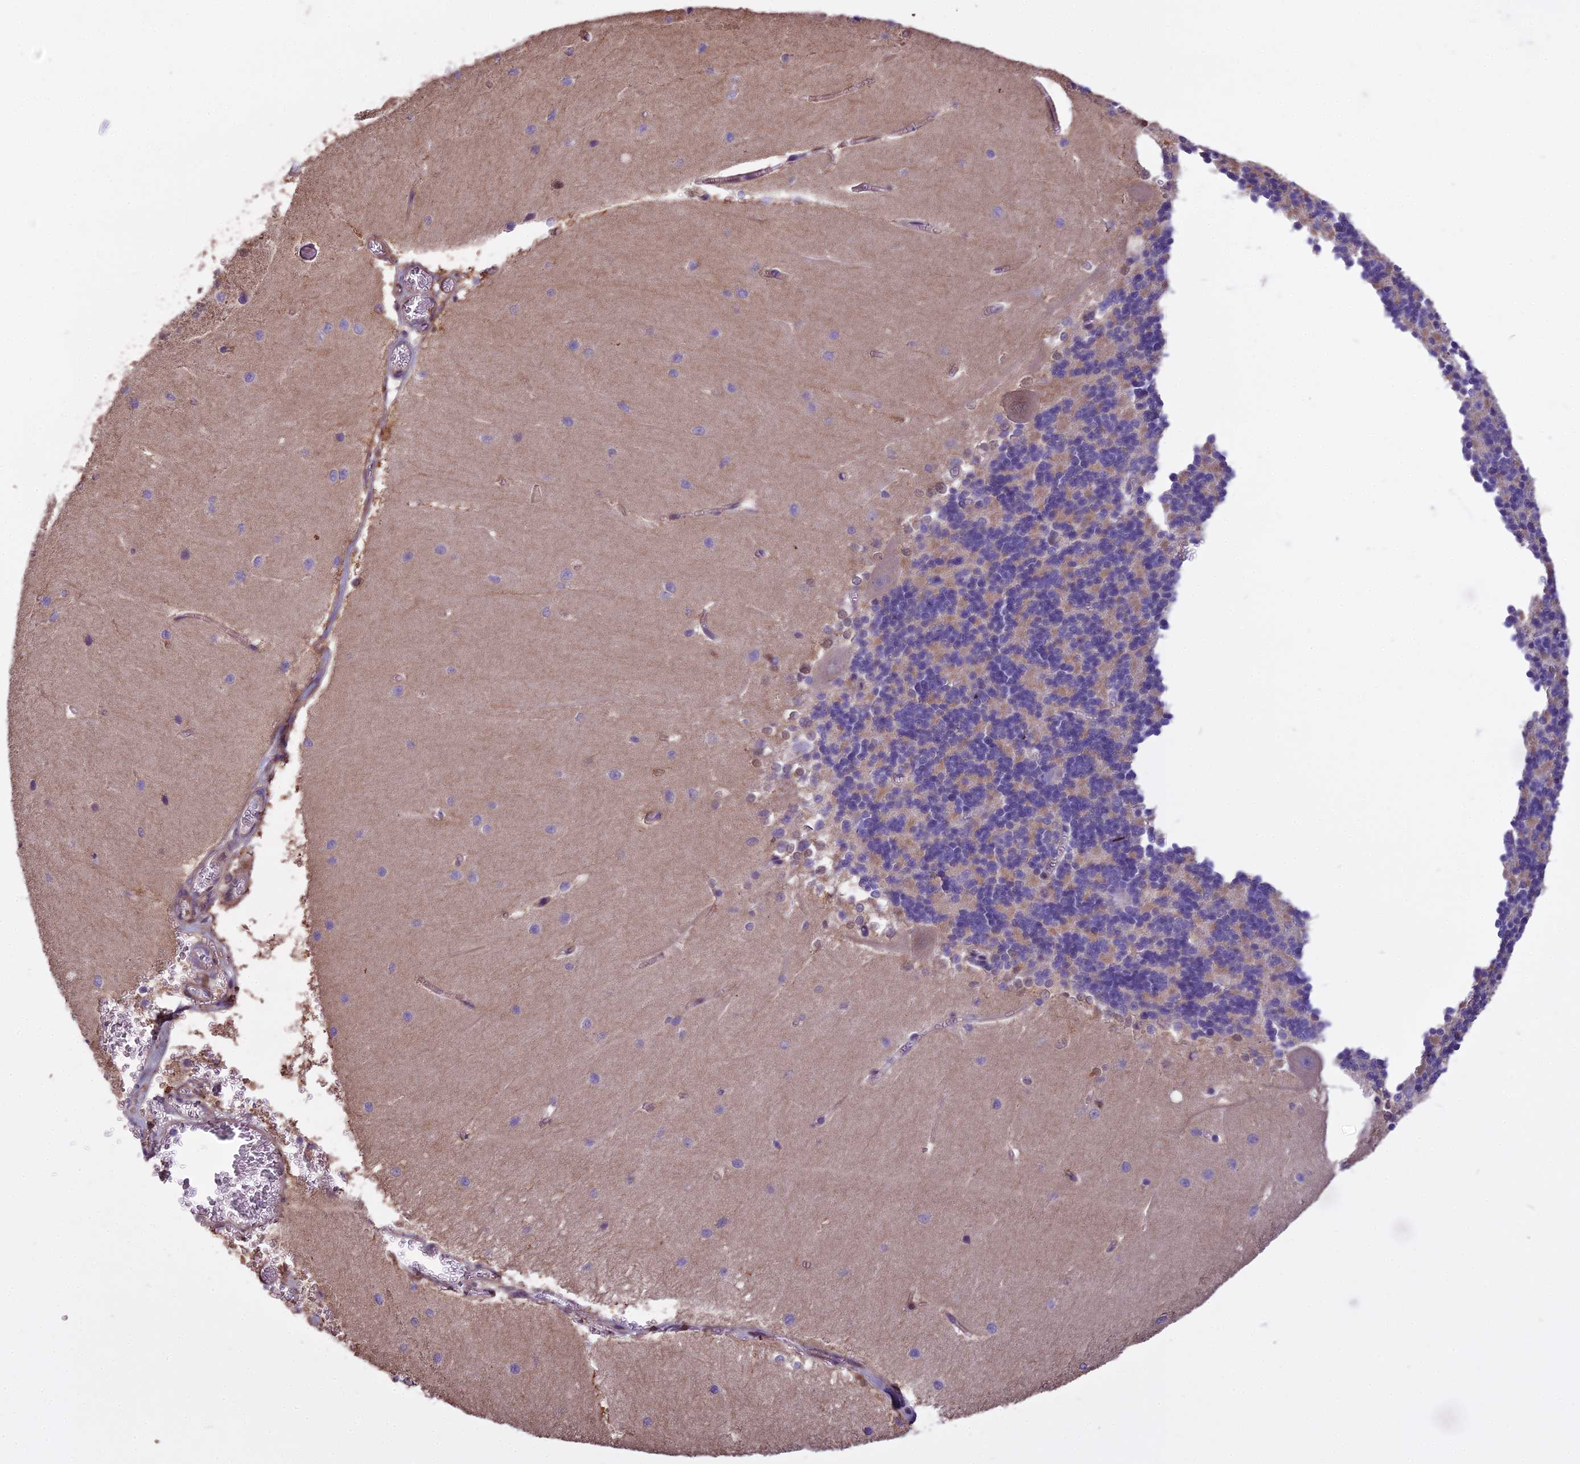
{"staining": {"intensity": "moderate", "quantity": "25%-75%", "location": "cytoplasmic/membranous"}, "tissue": "cerebellum", "cell_type": "Cells in granular layer", "image_type": "normal", "snomed": [{"axis": "morphology", "description": "Normal tissue, NOS"}, {"axis": "topography", "description": "Cerebellum"}], "caption": "DAB immunohistochemical staining of unremarkable cerebellum reveals moderate cytoplasmic/membranous protein staining in approximately 25%-75% of cells in granular layer.", "gene": "DUS2", "patient": {"sex": "male", "age": 37}}